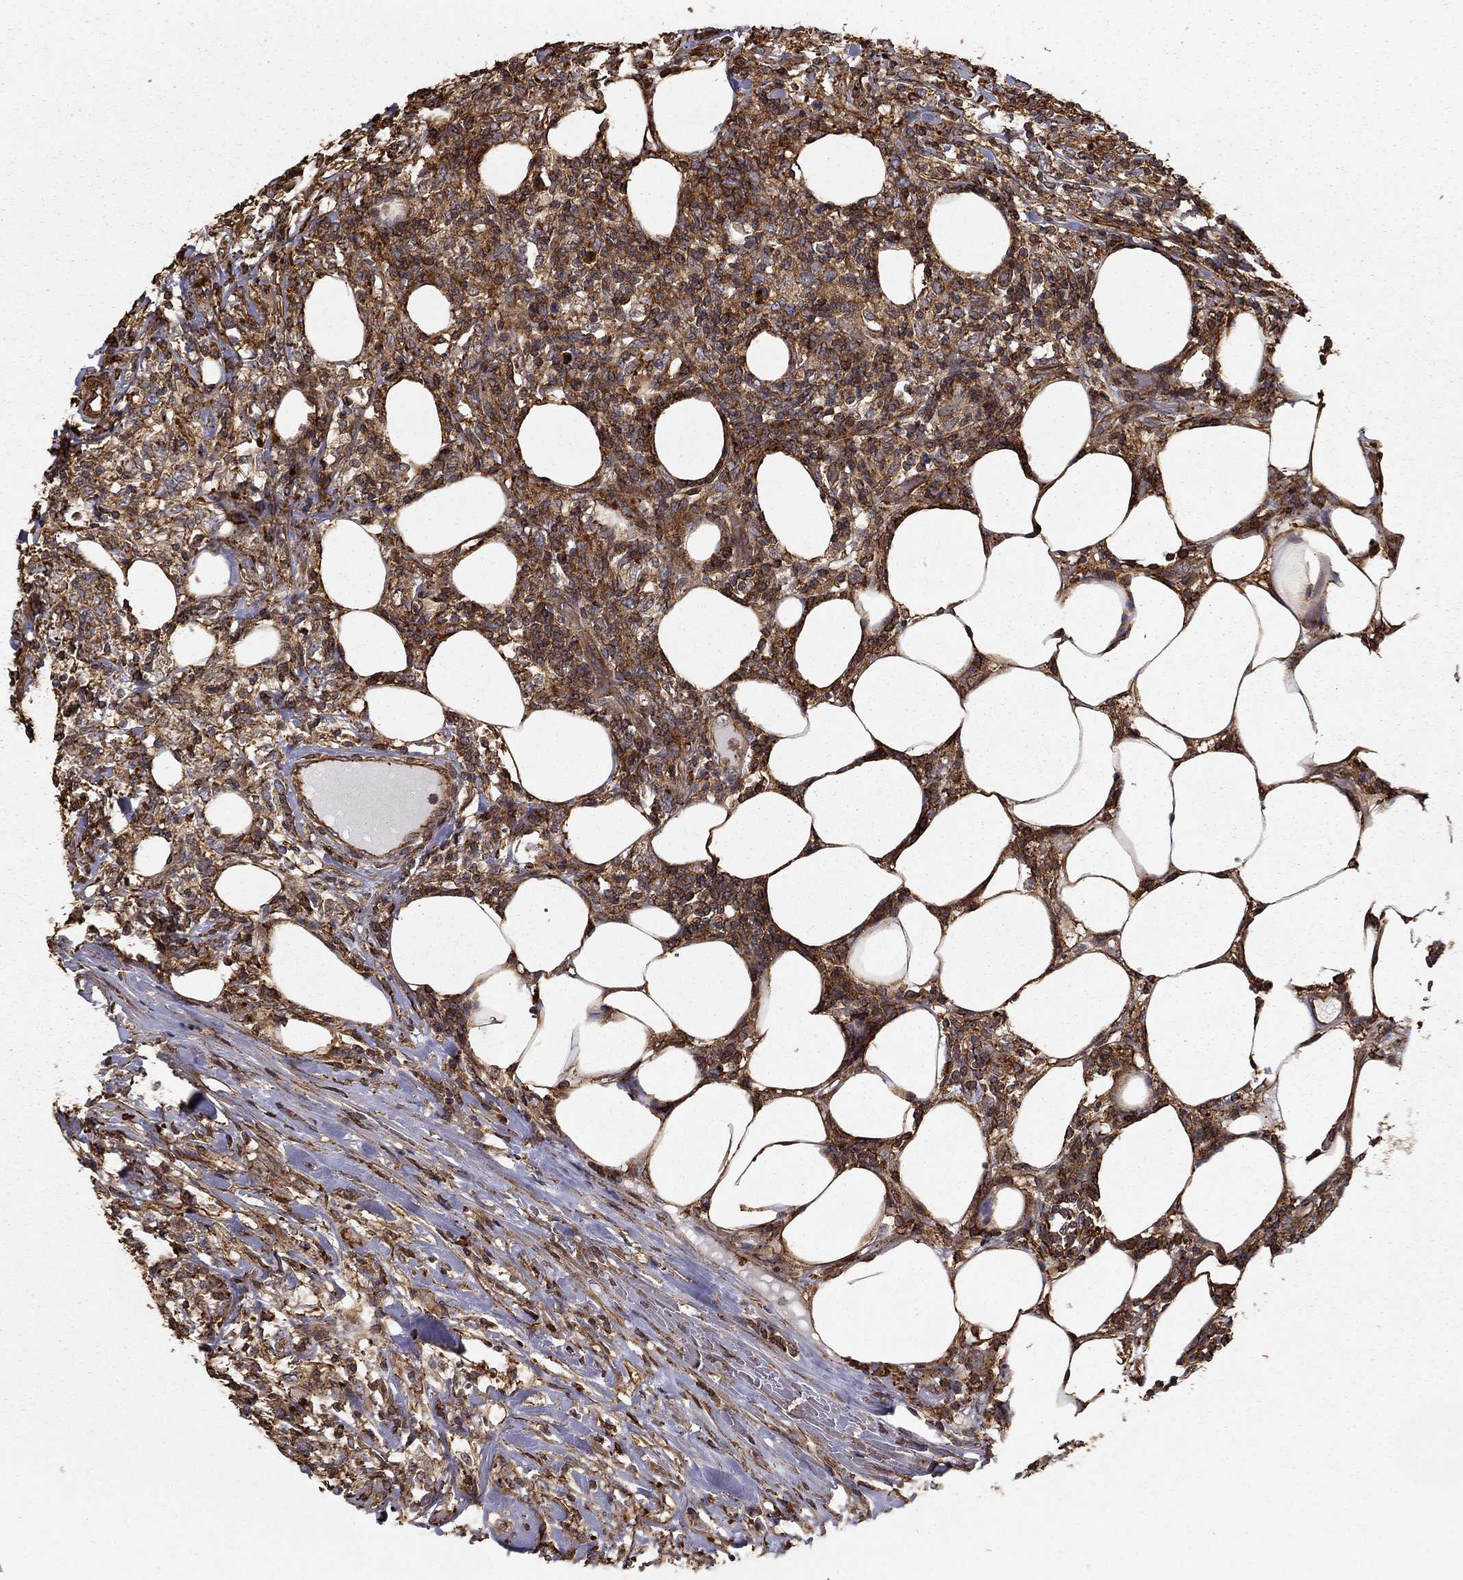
{"staining": {"intensity": "moderate", "quantity": ">75%", "location": "cytoplasmic/membranous"}, "tissue": "lymphoma", "cell_type": "Tumor cells", "image_type": "cancer", "snomed": [{"axis": "morphology", "description": "Malignant lymphoma, non-Hodgkin's type, High grade"}, {"axis": "topography", "description": "Lymph node"}], "caption": "A brown stain labels moderate cytoplasmic/membranous staining of a protein in lymphoma tumor cells.", "gene": "HABP4", "patient": {"sex": "female", "age": 84}}